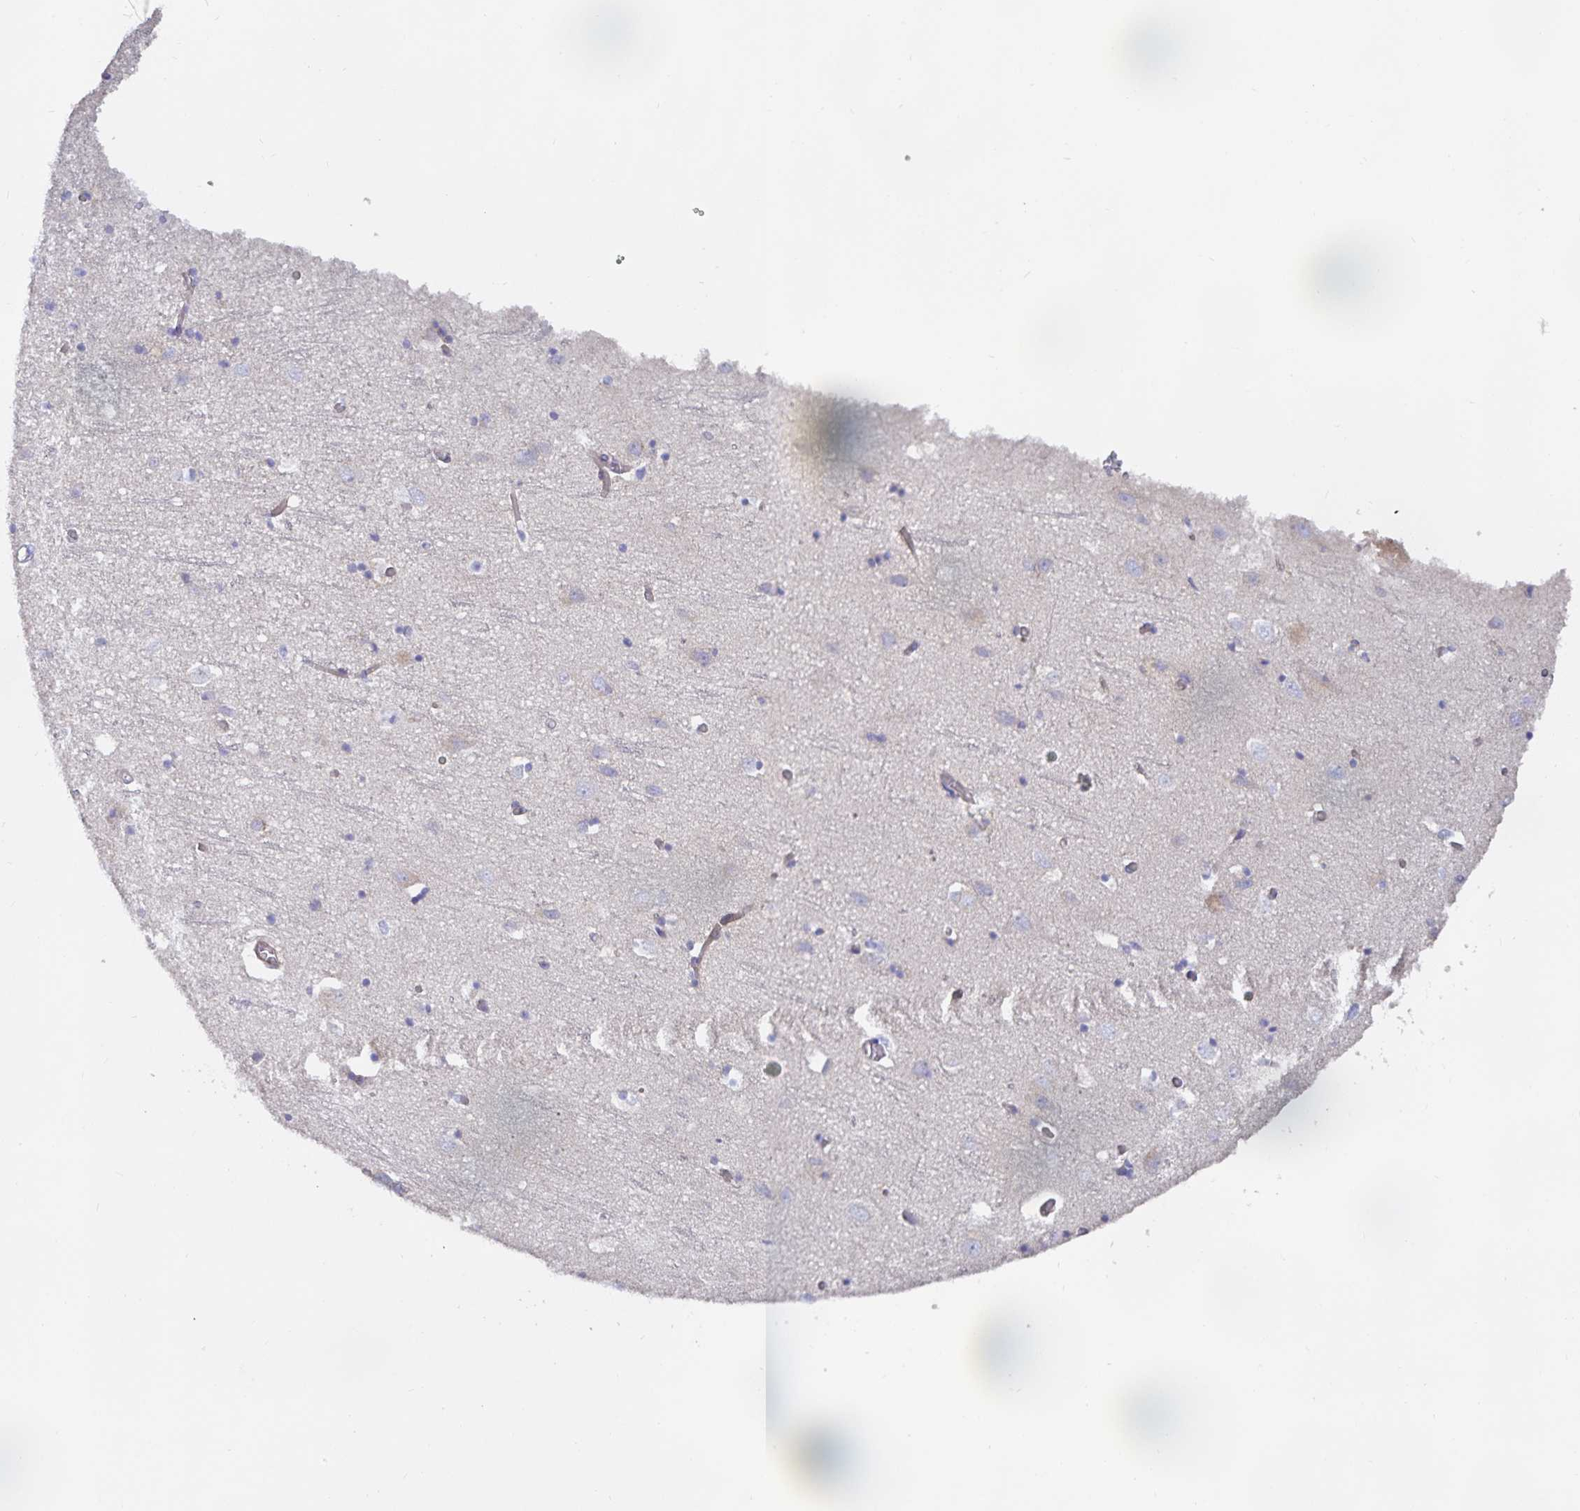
{"staining": {"intensity": "negative", "quantity": "none", "location": "none"}, "tissue": "cerebral cortex", "cell_type": "Endothelial cells", "image_type": "normal", "snomed": [{"axis": "morphology", "description": "Normal tissue, NOS"}, {"axis": "topography", "description": "Cerebral cortex"}], "caption": "Cerebral cortex was stained to show a protein in brown. There is no significant positivity in endothelial cells.", "gene": "METTL22", "patient": {"sex": "male", "age": 70}}